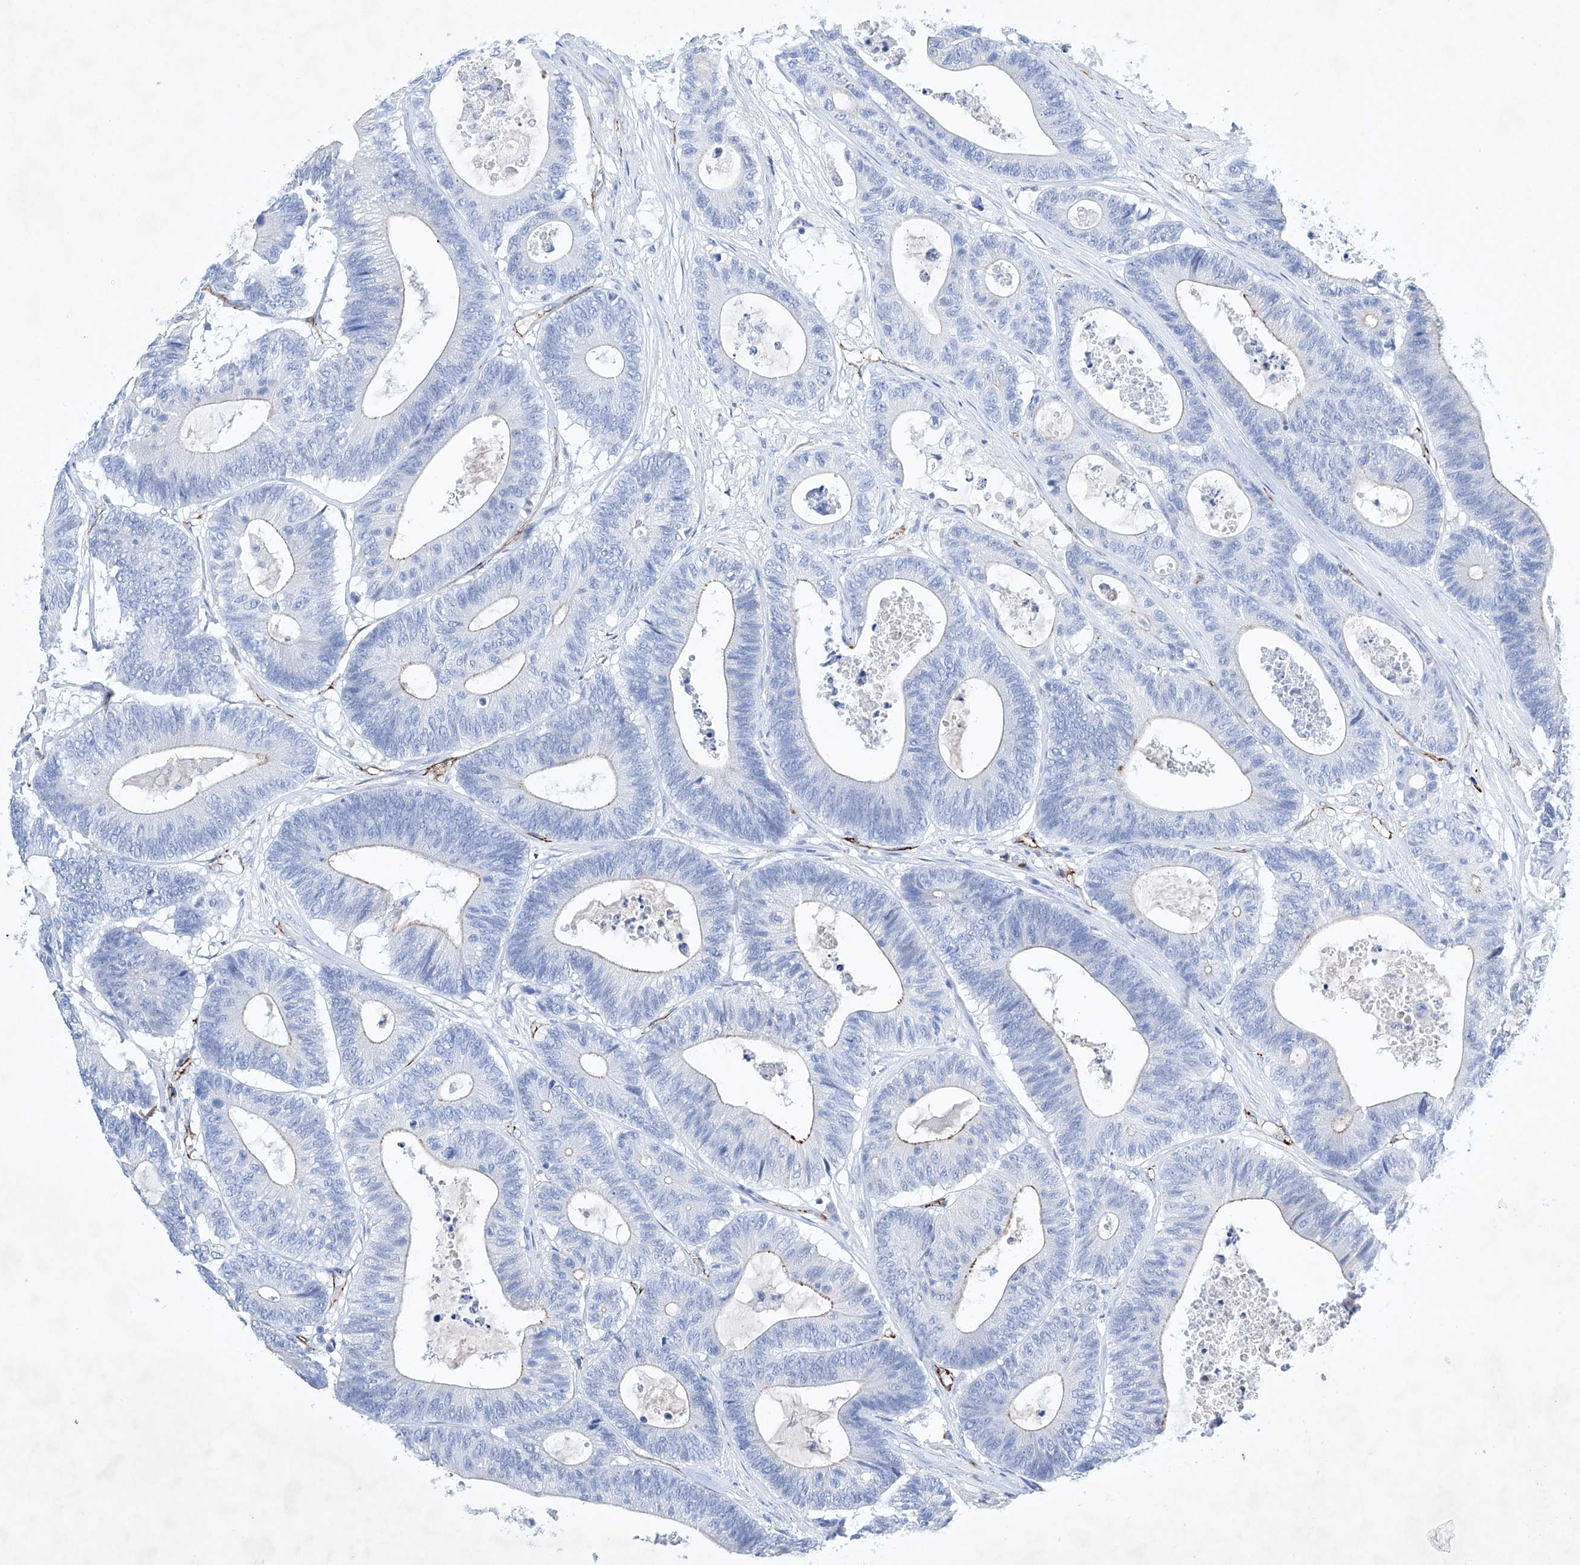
{"staining": {"intensity": "negative", "quantity": "none", "location": "none"}, "tissue": "colorectal cancer", "cell_type": "Tumor cells", "image_type": "cancer", "snomed": [{"axis": "morphology", "description": "Adenocarcinoma, NOS"}, {"axis": "topography", "description": "Colon"}], "caption": "Immunohistochemistry image of adenocarcinoma (colorectal) stained for a protein (brown), which displays no staining in tumor cells. (IHC, brightfield microscopy, high magnification).", "gene": "ETV7", "patient": {"sex": "female", "age": 84}}